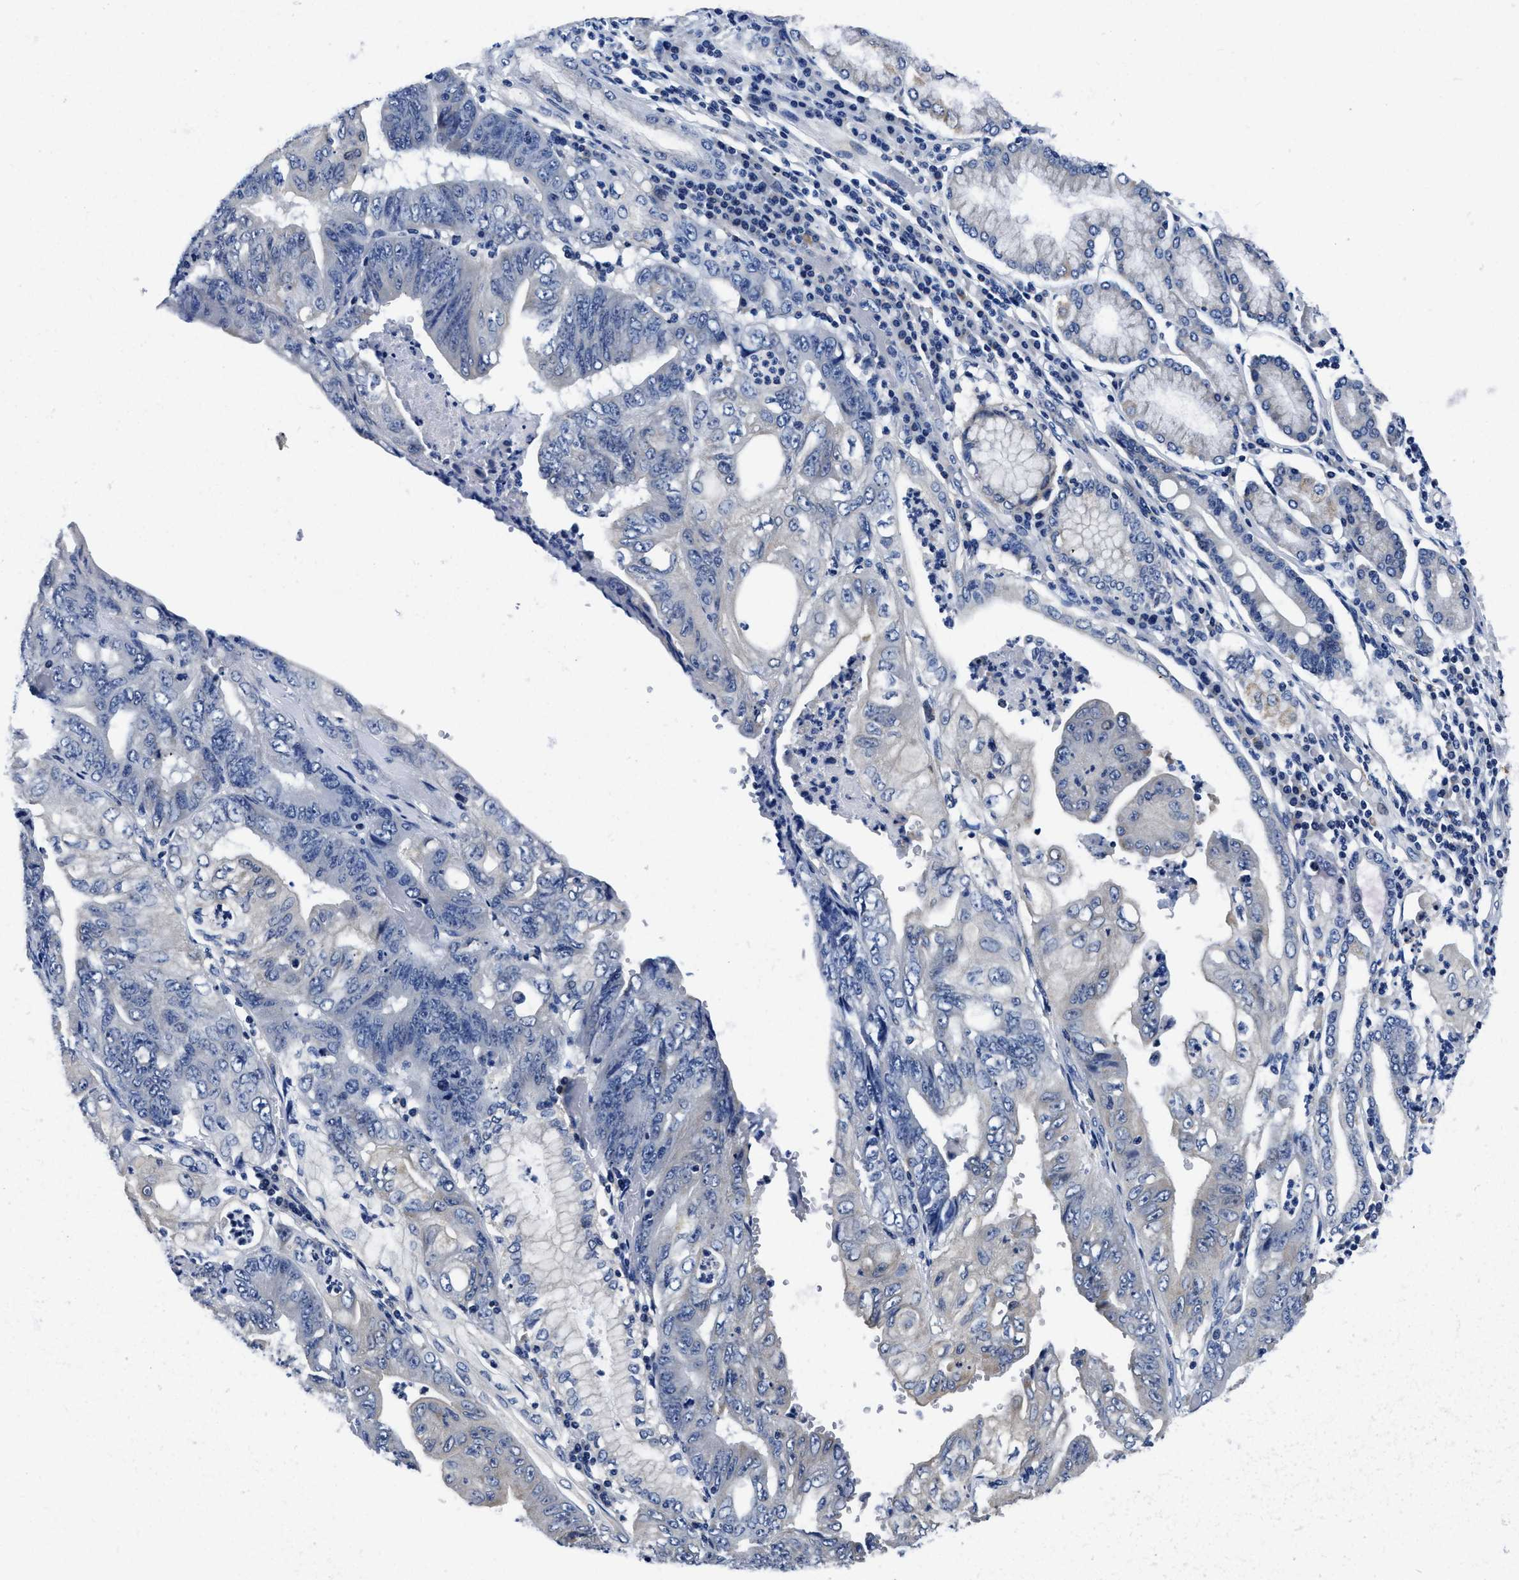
{"staining": {"intensity": "negative", "quantity": "none", "location": "none"}, "tissue": "stomach cancer", "cell_type": "Tumor cells", "image_type": "cancer", "snomed": [{"axis": "morphology", "description": "Adenocarcinoma, NOS"}, {"axis": "topography", "description": "Stomach"}], "caption": "Stomach adenocarcinoma stained for a protein using IHC displays no staining tumor cells.", "gene": "SLC35F1", "patient": {"sex": "female", "age": 73}}